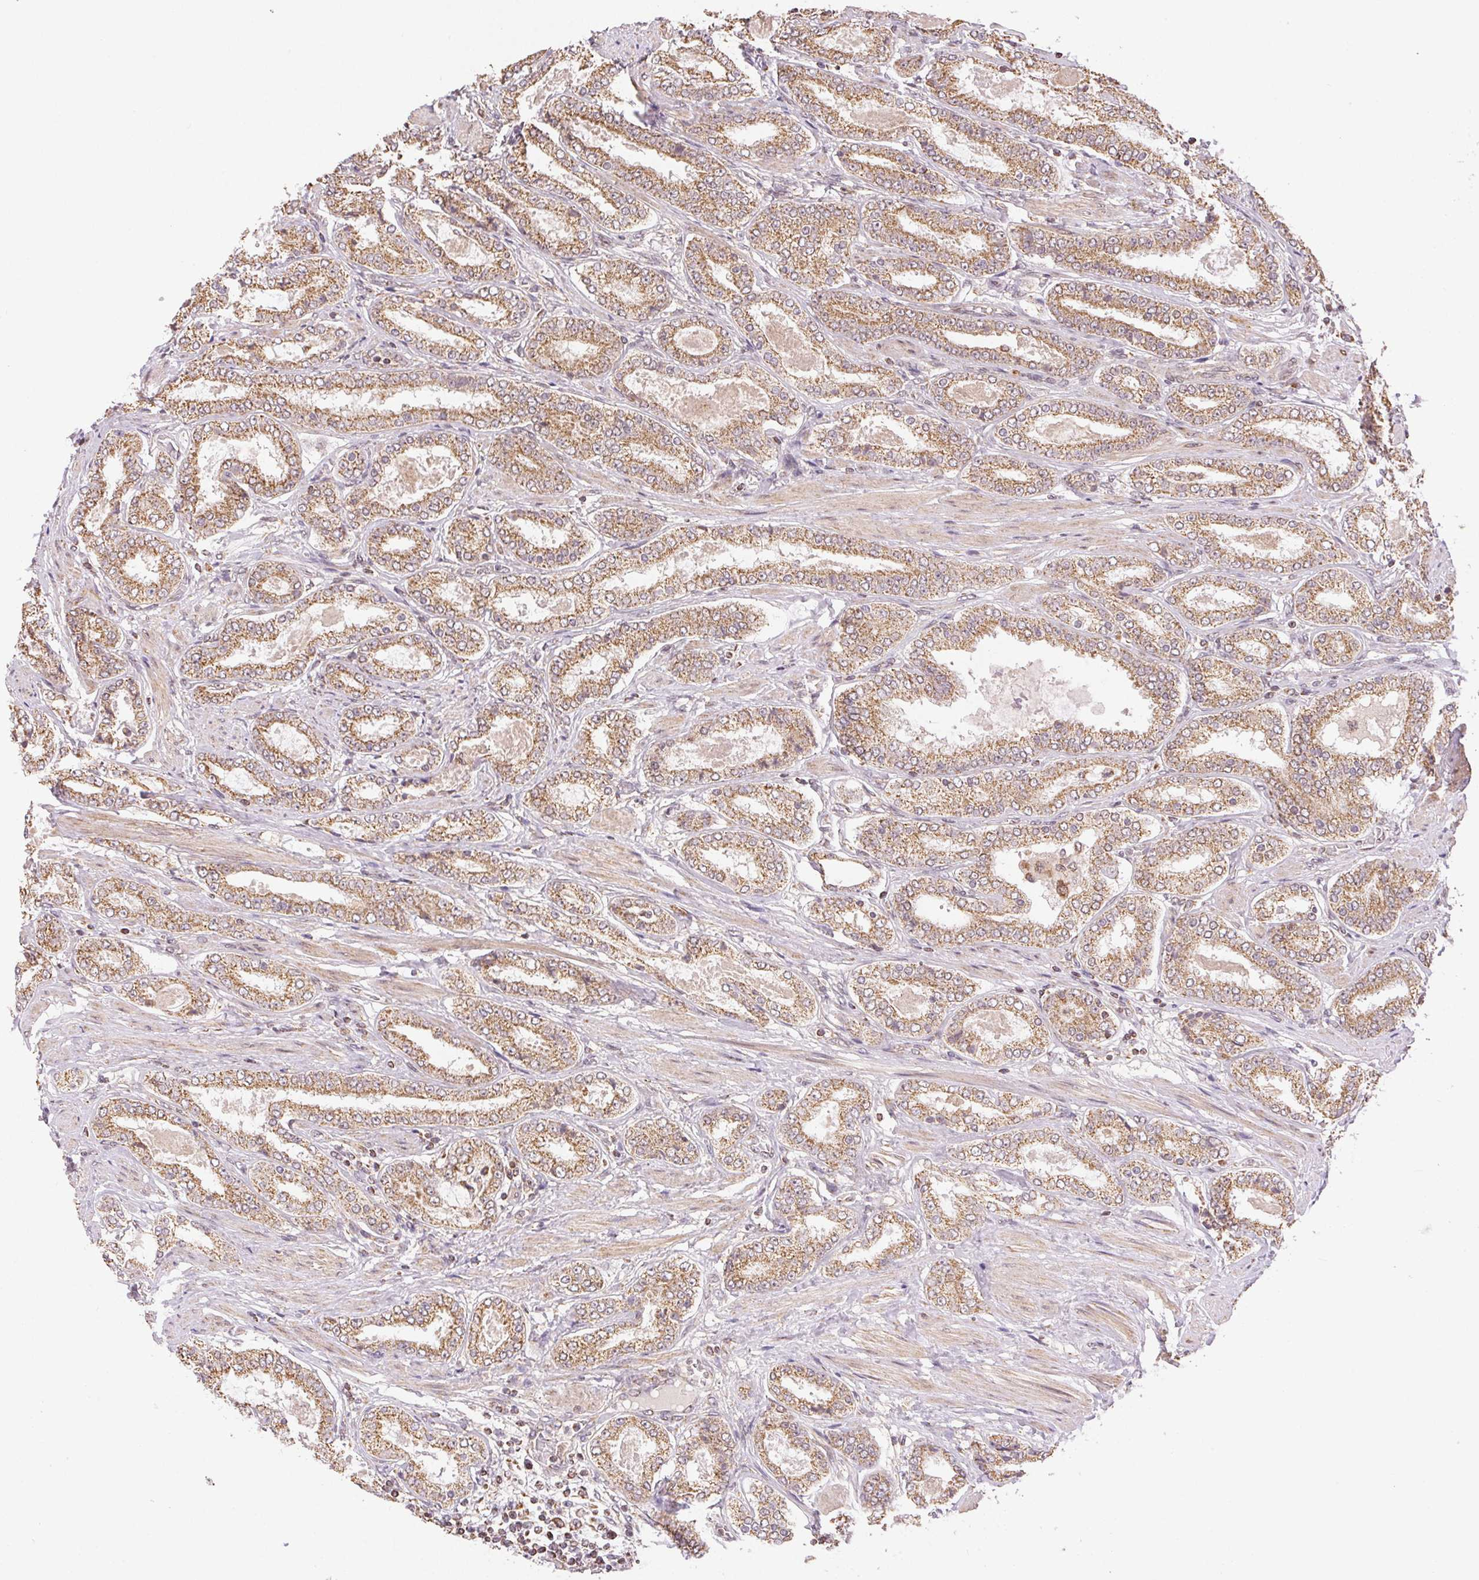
{"staining": {"intensity": "moderate", "quantity": ">75%", "location": "cytoplasmic/membranous"}, "tissue": "prostate cancer", "cell_type": "Tumor cells", "image_type": "cancer", "snomed": [{"axis": "morphology", "description": "Adenocarcinoma, High grade"}, {"axis": "topography", "description": "Prostate"}], "caption": "Brown immunohistochemical staining in human high-grade adenocarcinoma (prostate) shows moderate cytoplasmic/membranous positivity in about >75% of tumor cells. (DAB = brown stain, brightfield microscopy at high magnification).", "gene": "PIWIL4", "patient": {"sex": "male", "age": 63}}